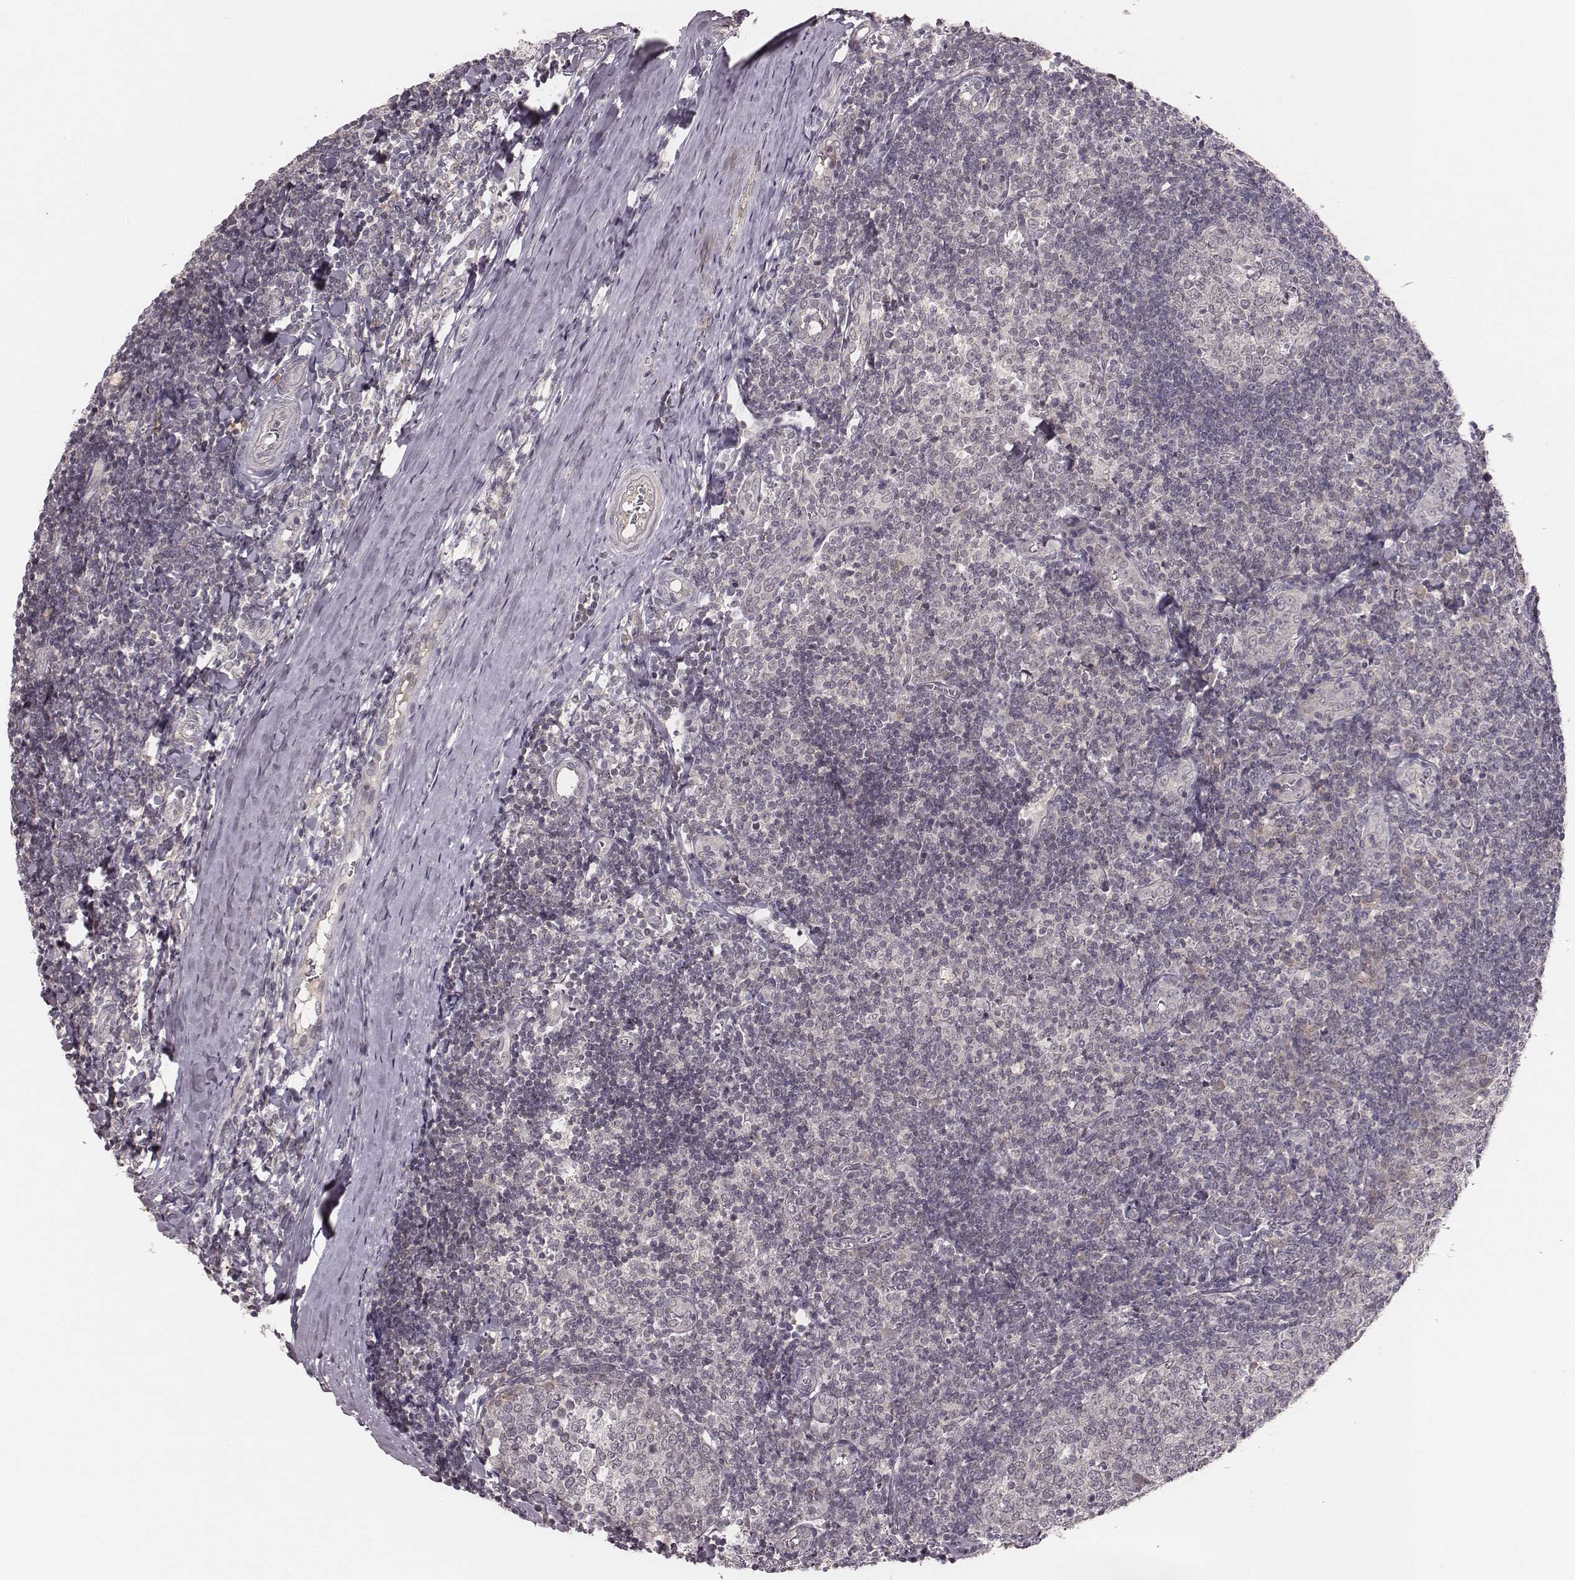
{"staining": {"intensity": "negative", "quantity": "none", "location": "none"}, "tissue": "tonsil", "cell_type": "Germinal center cells", "image_type": "normal", "snomed": [{"axis": "morphology", "description": "Normal tissue, NOS"}, {"axis": "topography", "description": "Tonsil"}], "caption": "Immunohistochemistry photomicrograph of normal tonsil: human tonsil stained with DAB displays no significant protein positivity in germinal center cells. (DAB (3,3'-diaminobenzidine) immunohistochemistry with hematoxylin counter stain).", "gene": "LY6K", "patient": {"sex": "female", "age": 12}}